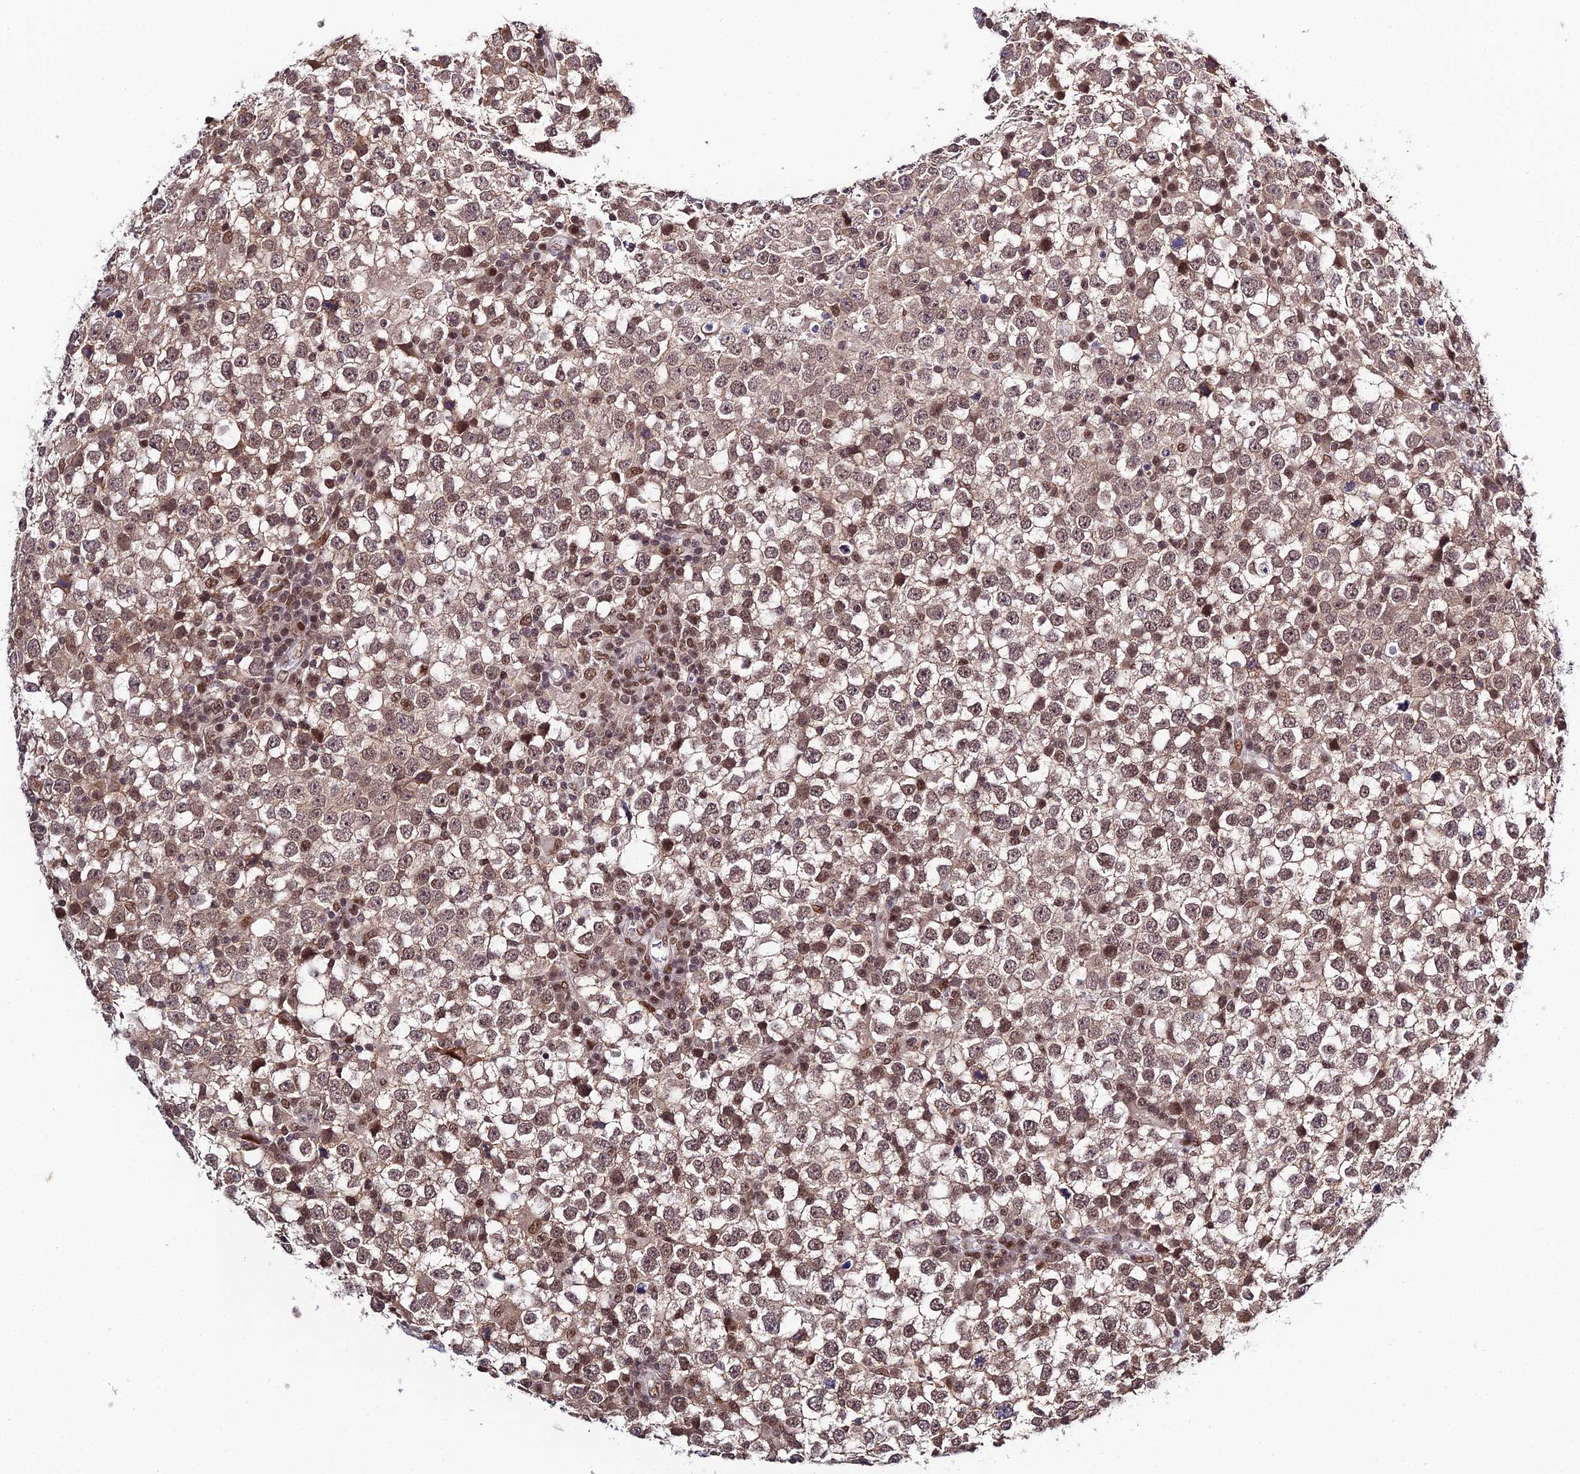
{"staining": {"intensity": "weak", "quantity": "25%-75%", "location": "nuclear"}, "tissue": "testis cancer", "cell_type": "Tumor cells", "image_type": "cancer", "snomed": [{"axis": "morphology", "description": "Seminoma, NOS"}, {"axis": "topography", "description": "Testis"}], "caption": "Human testis cancer (seminoma) stained with a brown dye demonstrates weak nuclear positive positivity in approximately 25%-75% of tumor cells.", "gene": "SYT15", "patient": {"sex": "male", "age": 65}}